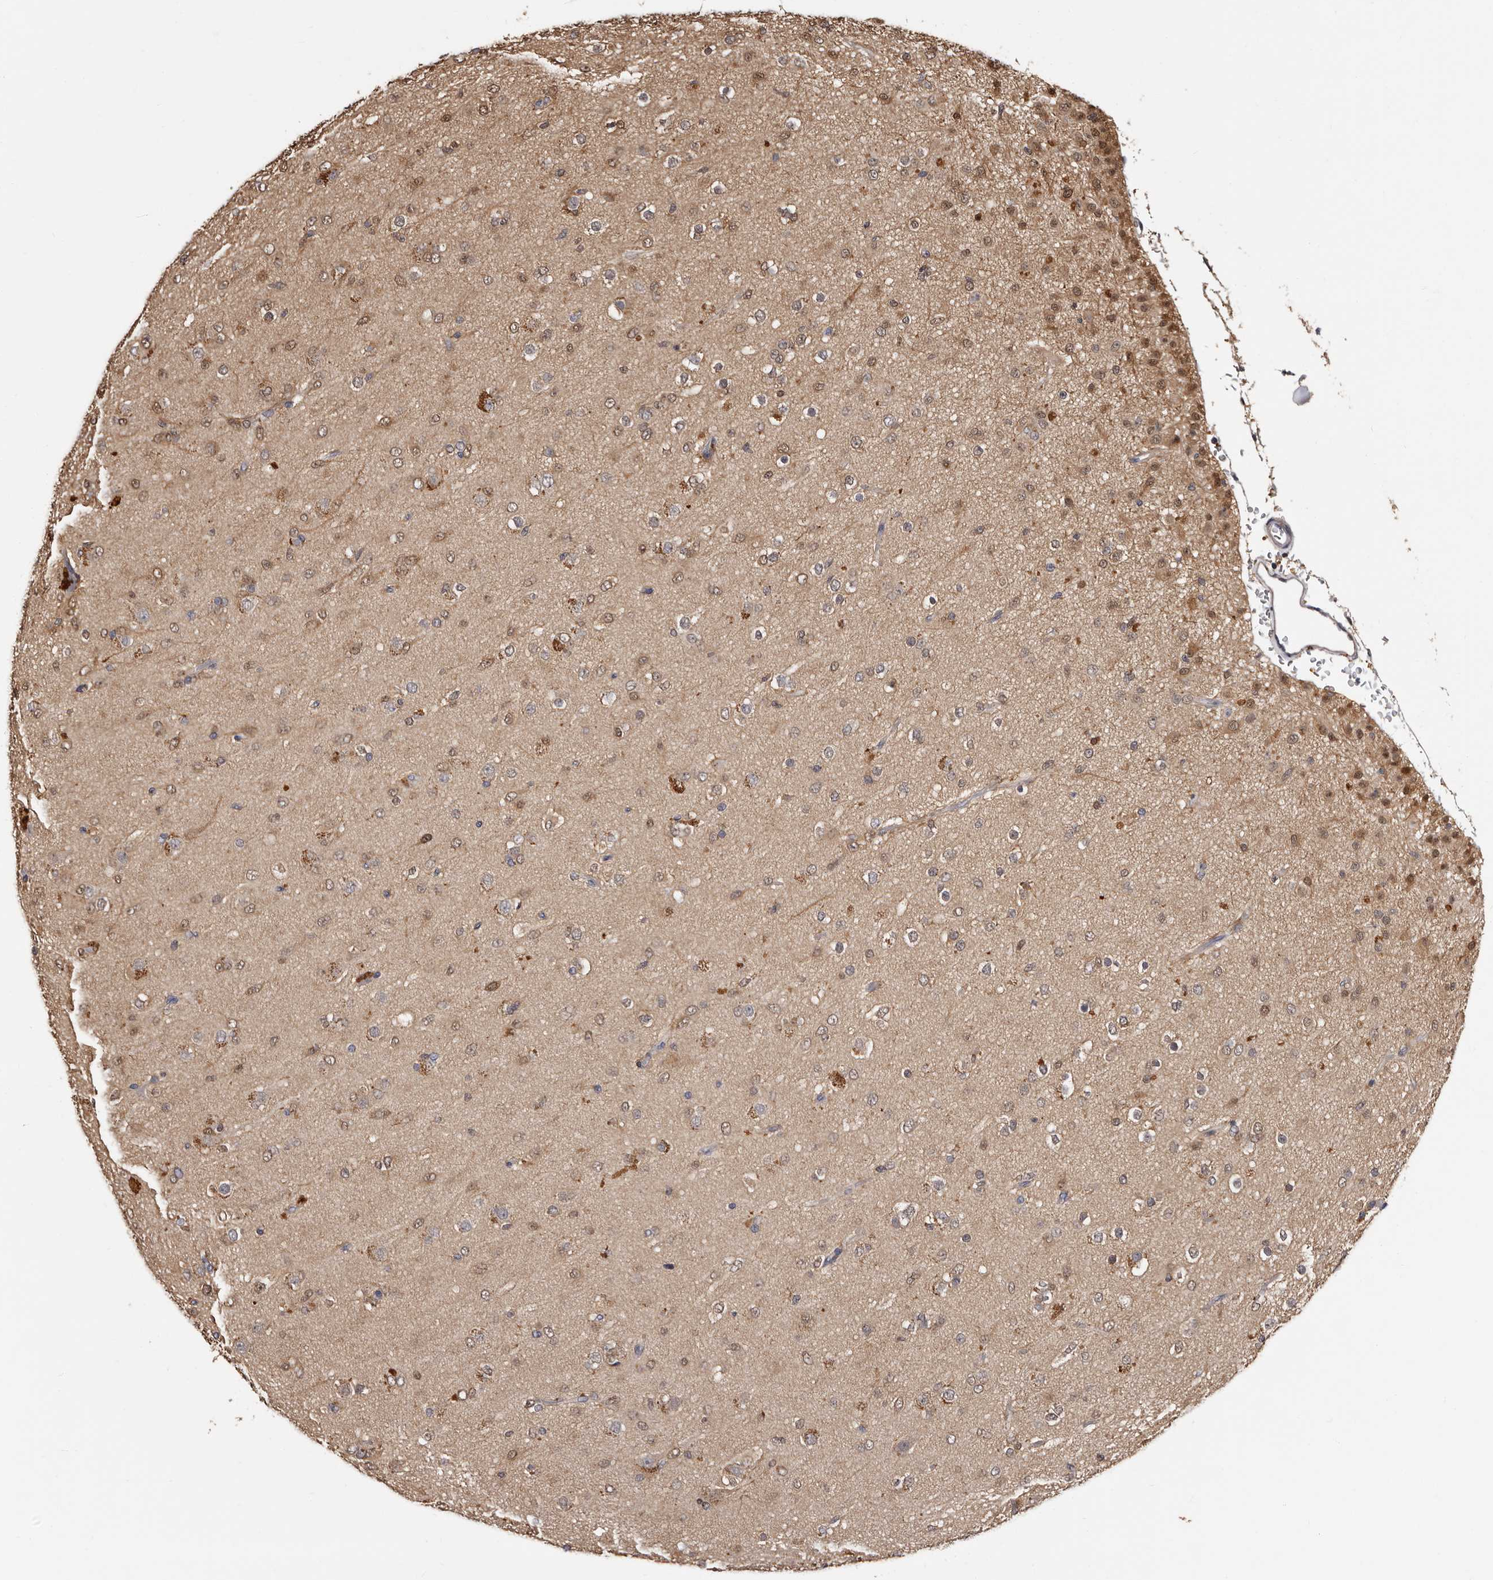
{"staining": {"intensity": "weak", "quantity": "25%-75%", "location": "cytoplasmic/membranous,nuclear"}, "tissue": "glioma", "cell_type": "Tumor cells", "image_type": "cancer", "snomed": [{"axis": "morphology", "description": "Glioma, malignant, Low grade"}, {"axis": "topography", "description": "Brain"}], "caption": "Immunohistochemistry photomicrograph of neoplastic tissue: human glioma stained using immunohistochemistry (IHC) exhibits low levels of weak protein expression localized specifically in the cytoplasmic/membranous and nuclear of tumor cells, appearing as a cytoplasmic/membranous and nuclear brown color.", "gene": "DNPH1", "patient": {"sex": "male", "age": 65}}